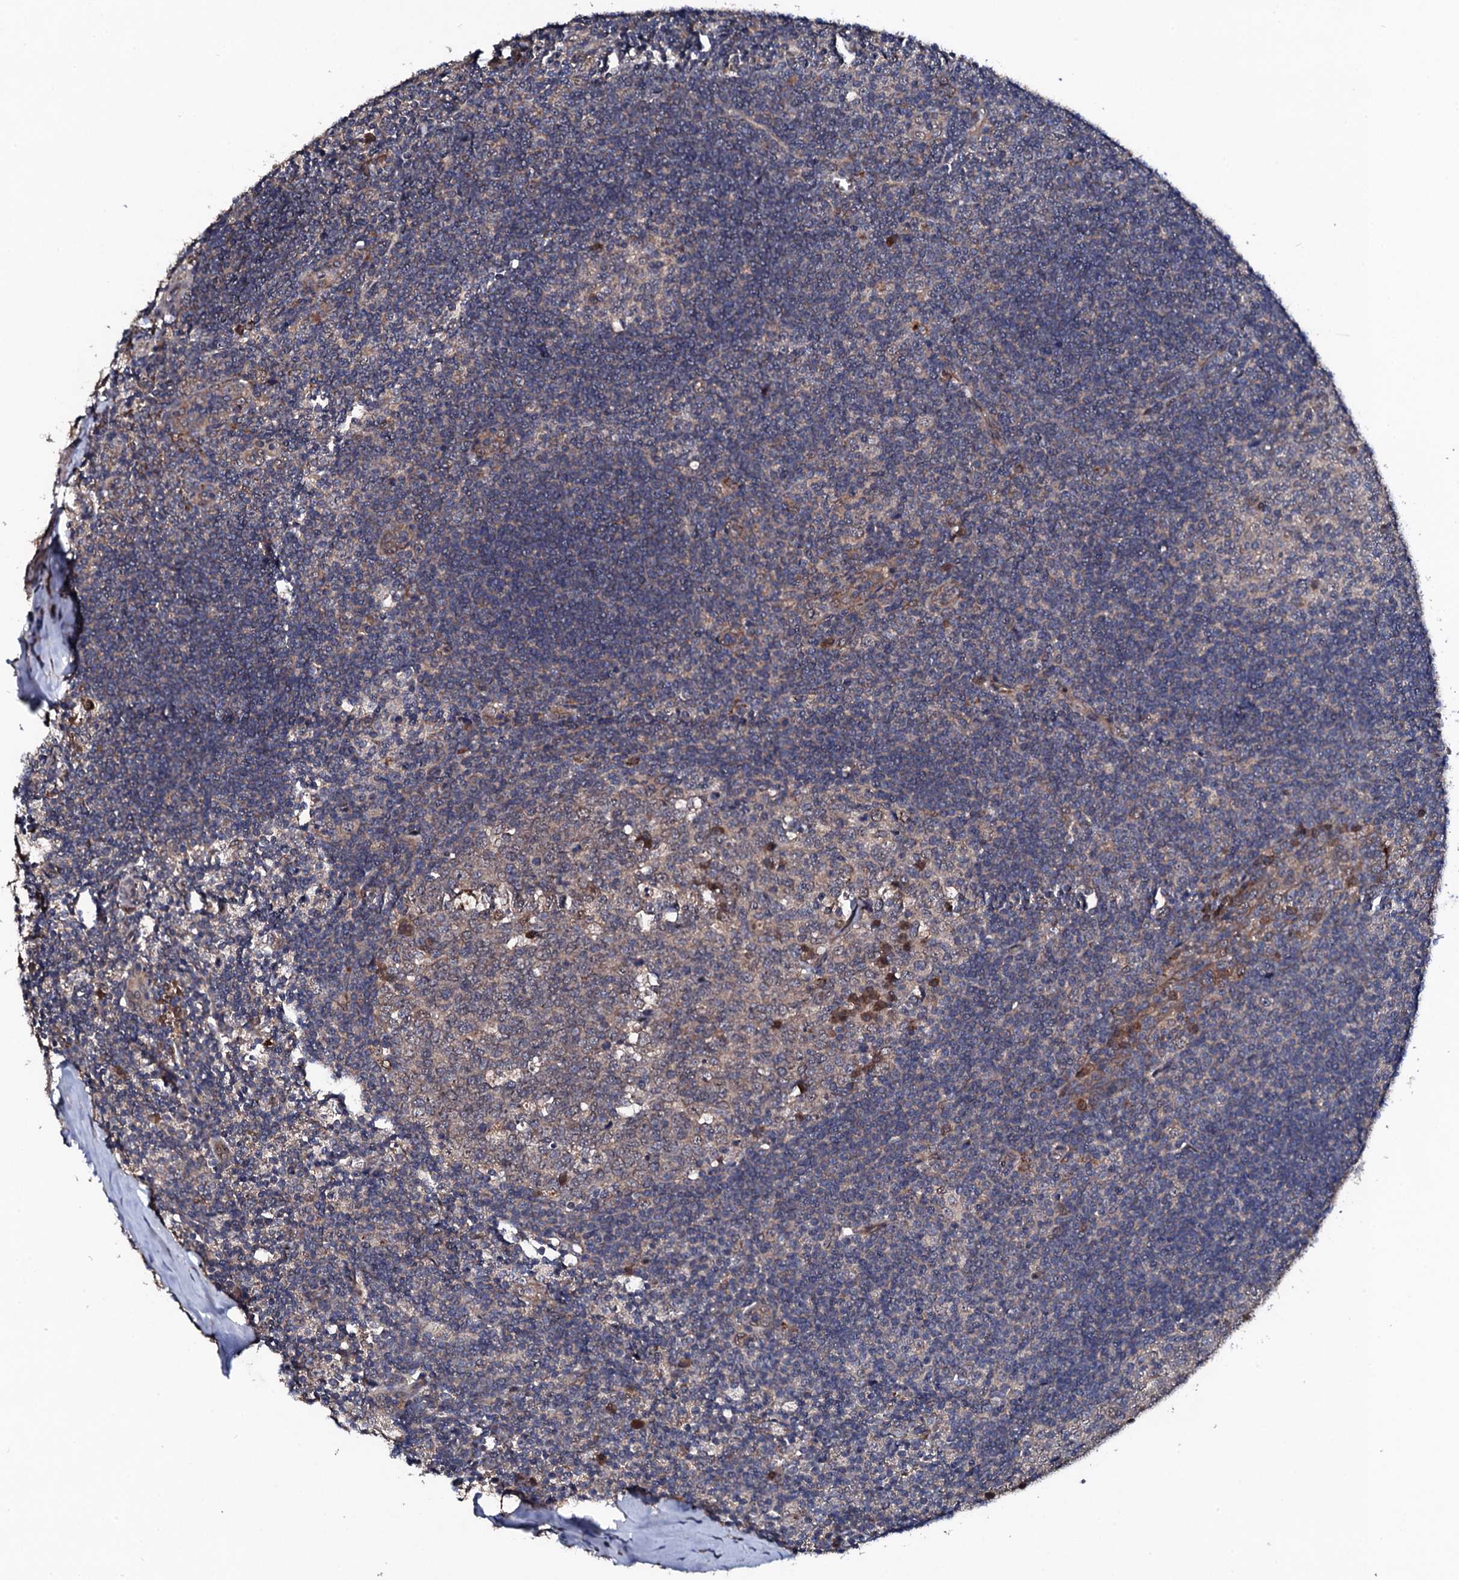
{"staining": {"intensity": "weak", "quantity": "25%-75%", "location": "cytoplasmic/membranous,nuclear"}, "tissue": "tonsil", "cell_type": "Germinal center cells", "image_type": "normal", "snomed": [{"axis": "morphology", "description": "Normal tissue, NOS"}, {"axis": "topography", "description": "Tonsil"}], "caption": "This is an image of immunohistochemistry staining of benign tonsil, which shows weak expression in the cytoplasmic/membranous,nuclear of germinal center cells.", "gene": "IP6K1", "patient": {"sex": "male", "age": 27}}